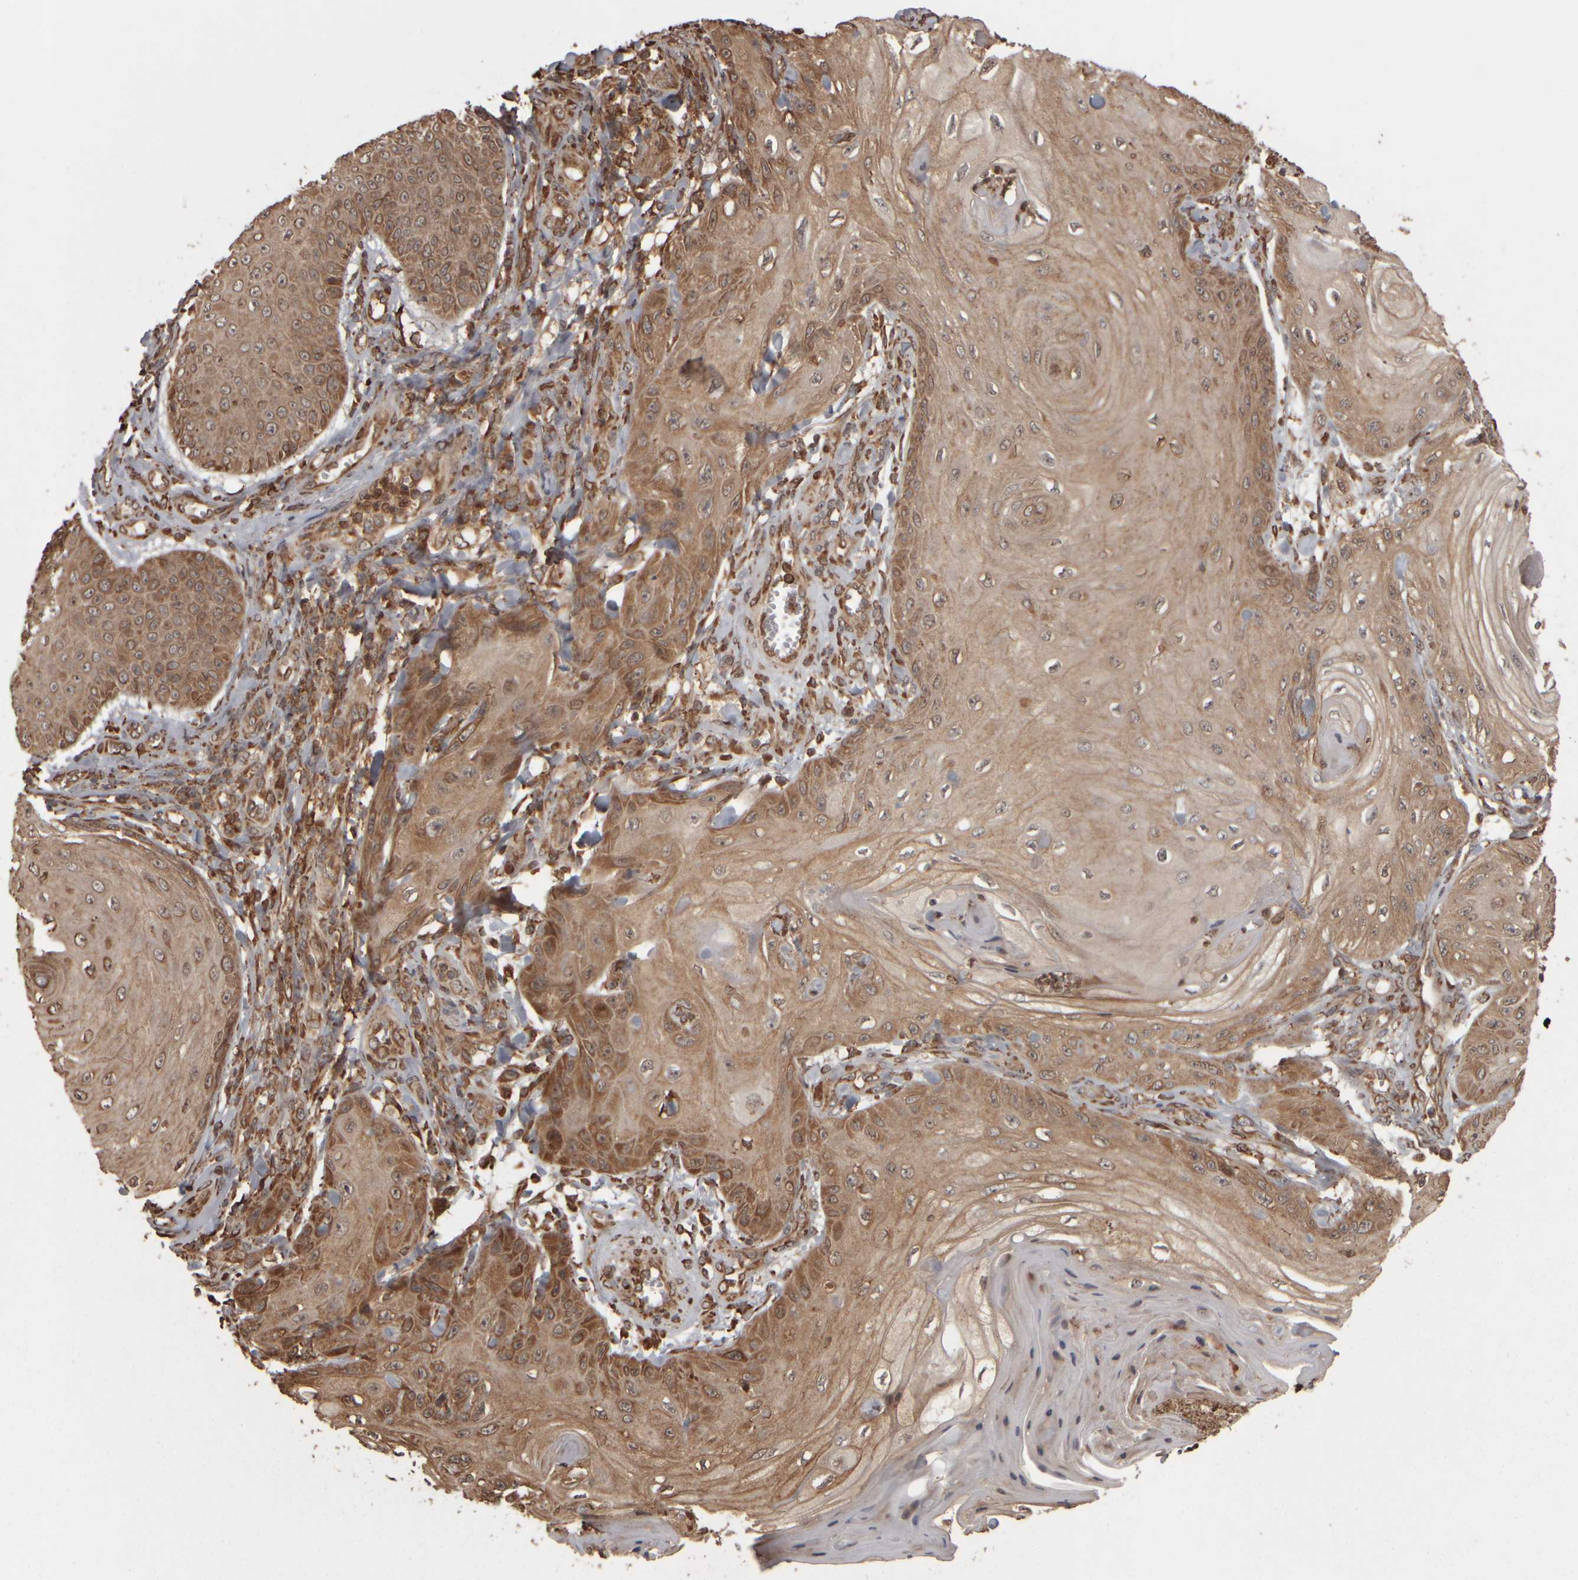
{"staining": {"intensity": "moderate", "quantity": ">75%", "location": "cytoplasmic/membranous"}, "tissue": "skin cancer", "cell_type": "Tumor cells", "image_type": "cancer", "snomed": [{"axis": "morphology", "description": "Squamous cell carcinoma, NOS"}, {"axis": "topography", "description": "Skin"}], "caption": "High-power microscopy captured an immunohistochemistry (IHC) image of skin cancer (squamous cell carcinoma), revealing moderate cytoplasmic/membranous staining in about >75% of tumor cells.", "gene": "AGBL3", "patient": {"sex": "male", "age": 74}}